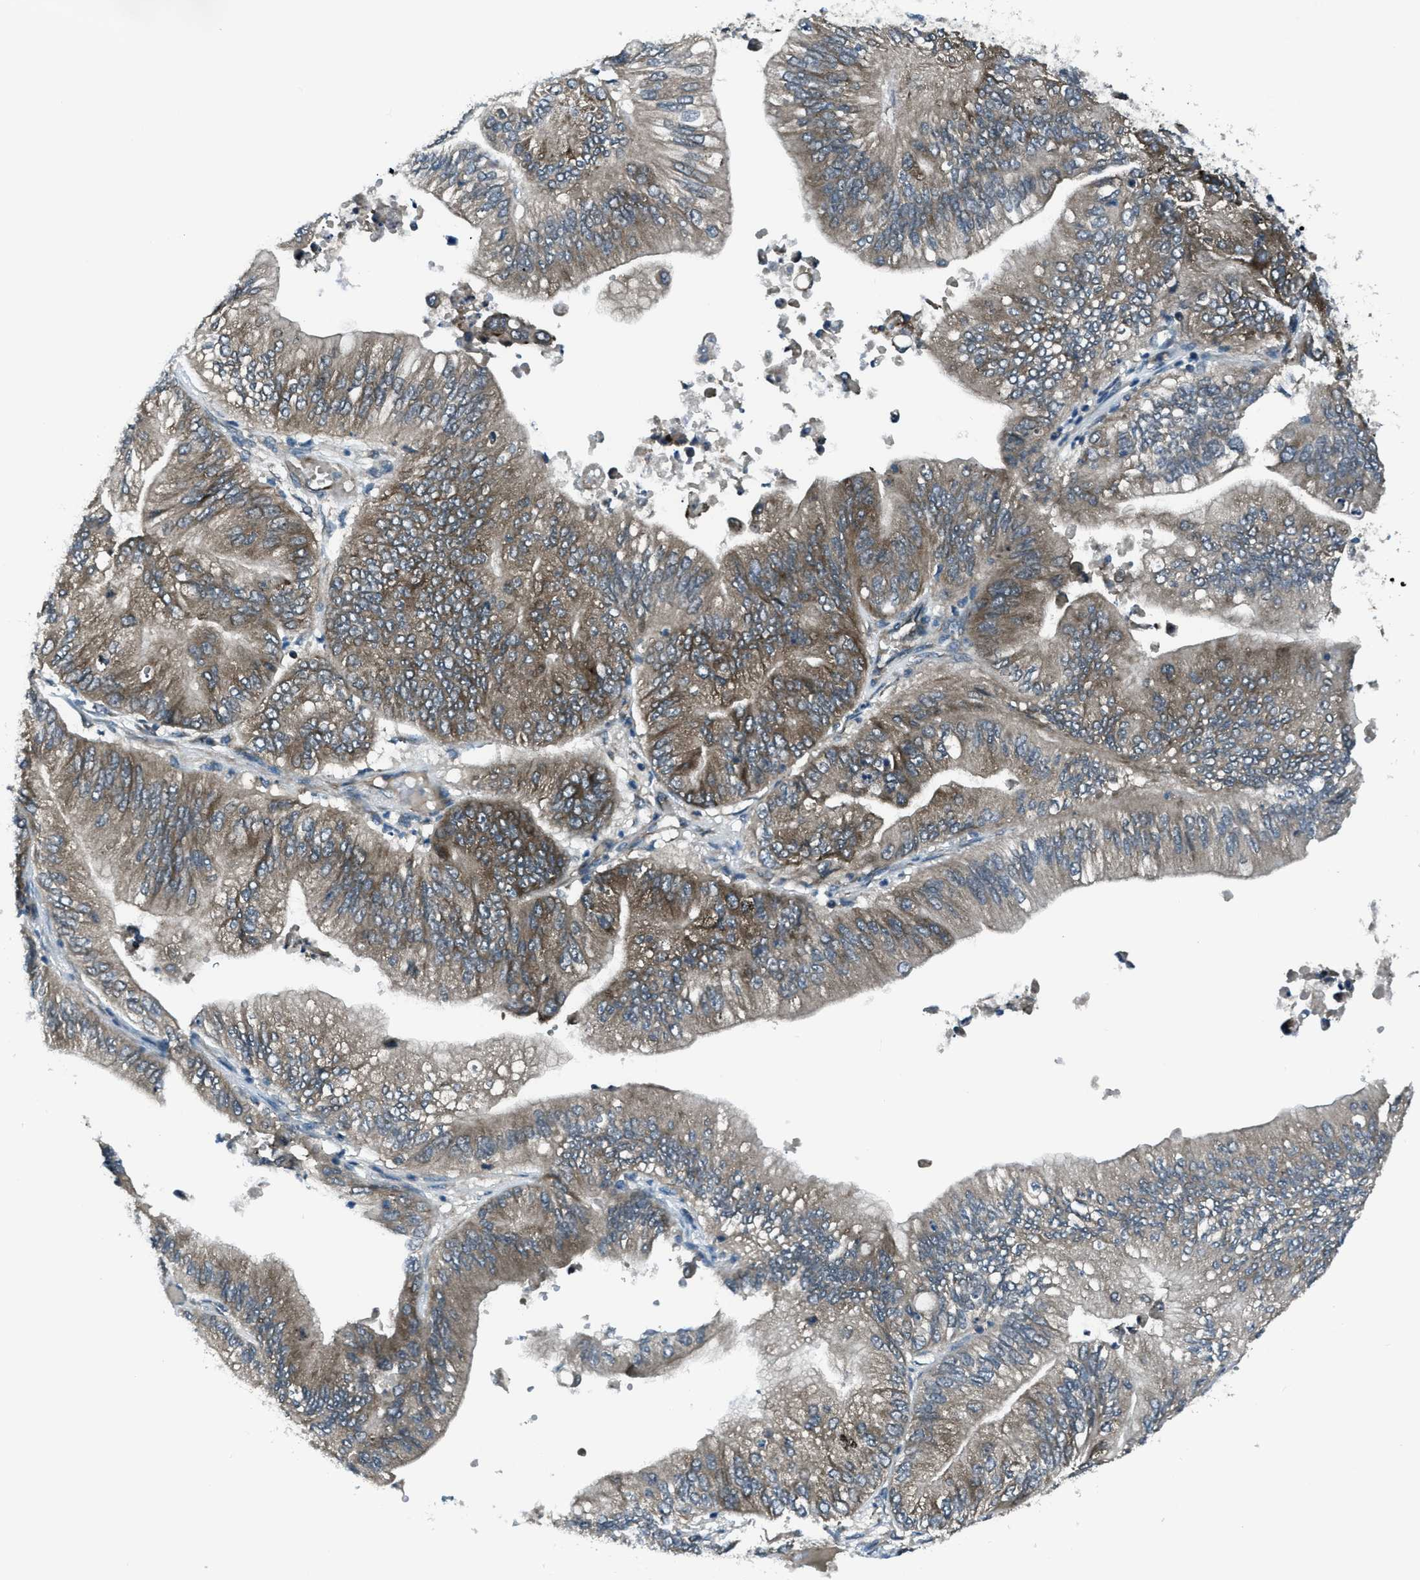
{"staining": {"intensity": "weak", "quantity": ">75%", "location": "cytoplasmic/membranous"}, "tissue": "ovarian cancer", "cell_type": "Tumor cells", "image_type": "cancer", "snomed": [{"axis": "morphology", "description": "Cystadenocarcinoma, mucinous, NOS"}, {"axis": "topography", "description": "Ovary"}], "caption": "Protein expression analysis of ovarian cancer demonstrates weak cytoplasmic/membranous staining in about >75% of tumor cells. The protein is shown in brown color, while the nuclei are stained blue.", "gene": "ASAP2", "patient": {"sex": "female", "age": 61}}